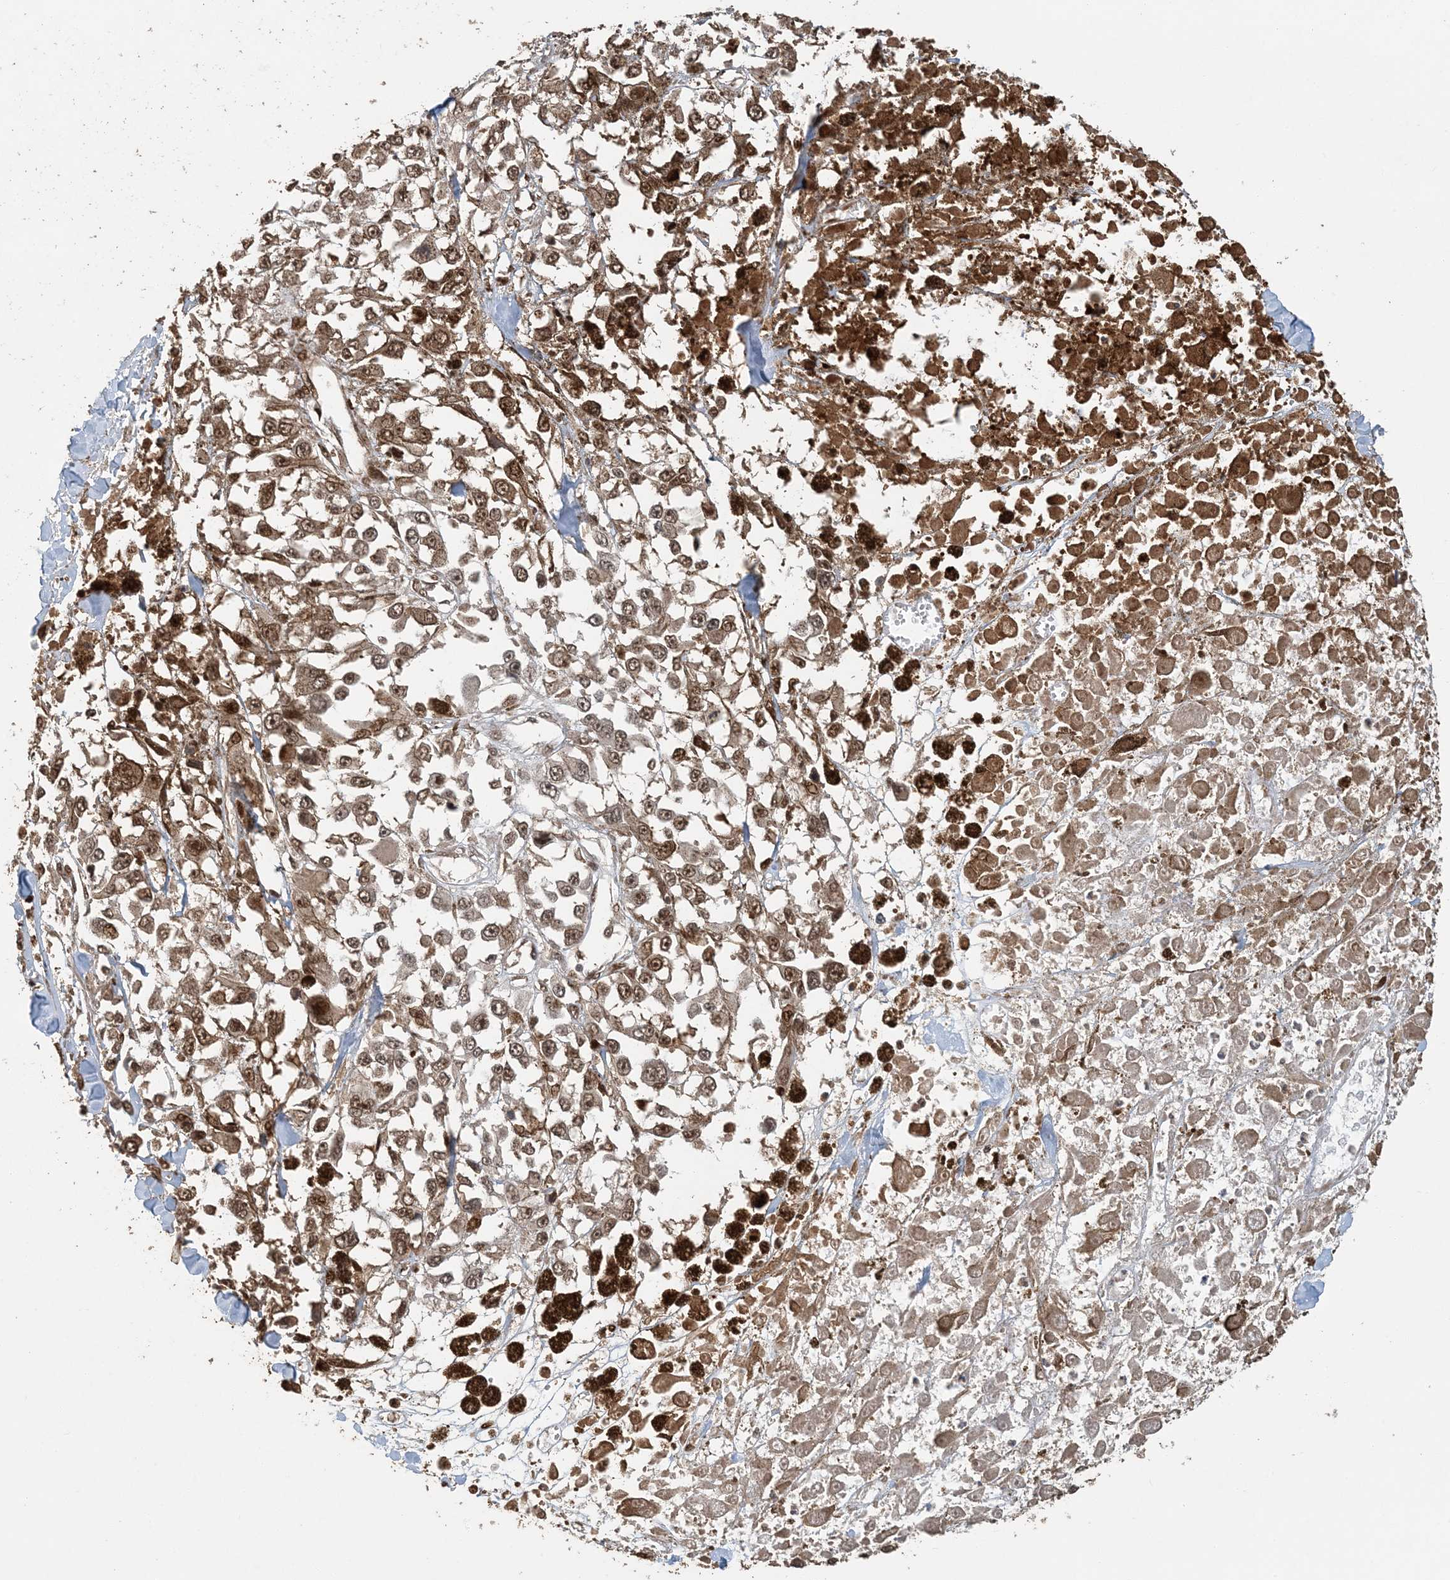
{"staining": {"intensity": "moderate", "quantity": ">75%", "location": "nuclear"}, "tissue": "melanoma", "cell_type": "Tumor cells", "image_type": "cancer", "snomed": [{"axis": "morphology", "description": "Malignant melanoma, Metastatic site"}, {"axis": "topography", "description": "Lymph node"}], "caption": "Melanoma stained for a protein demonstrates moderate nuclear positivity in tumor cells.", "gene": "ATP13A2", "patient": {"sex": "male", "age": 59}}